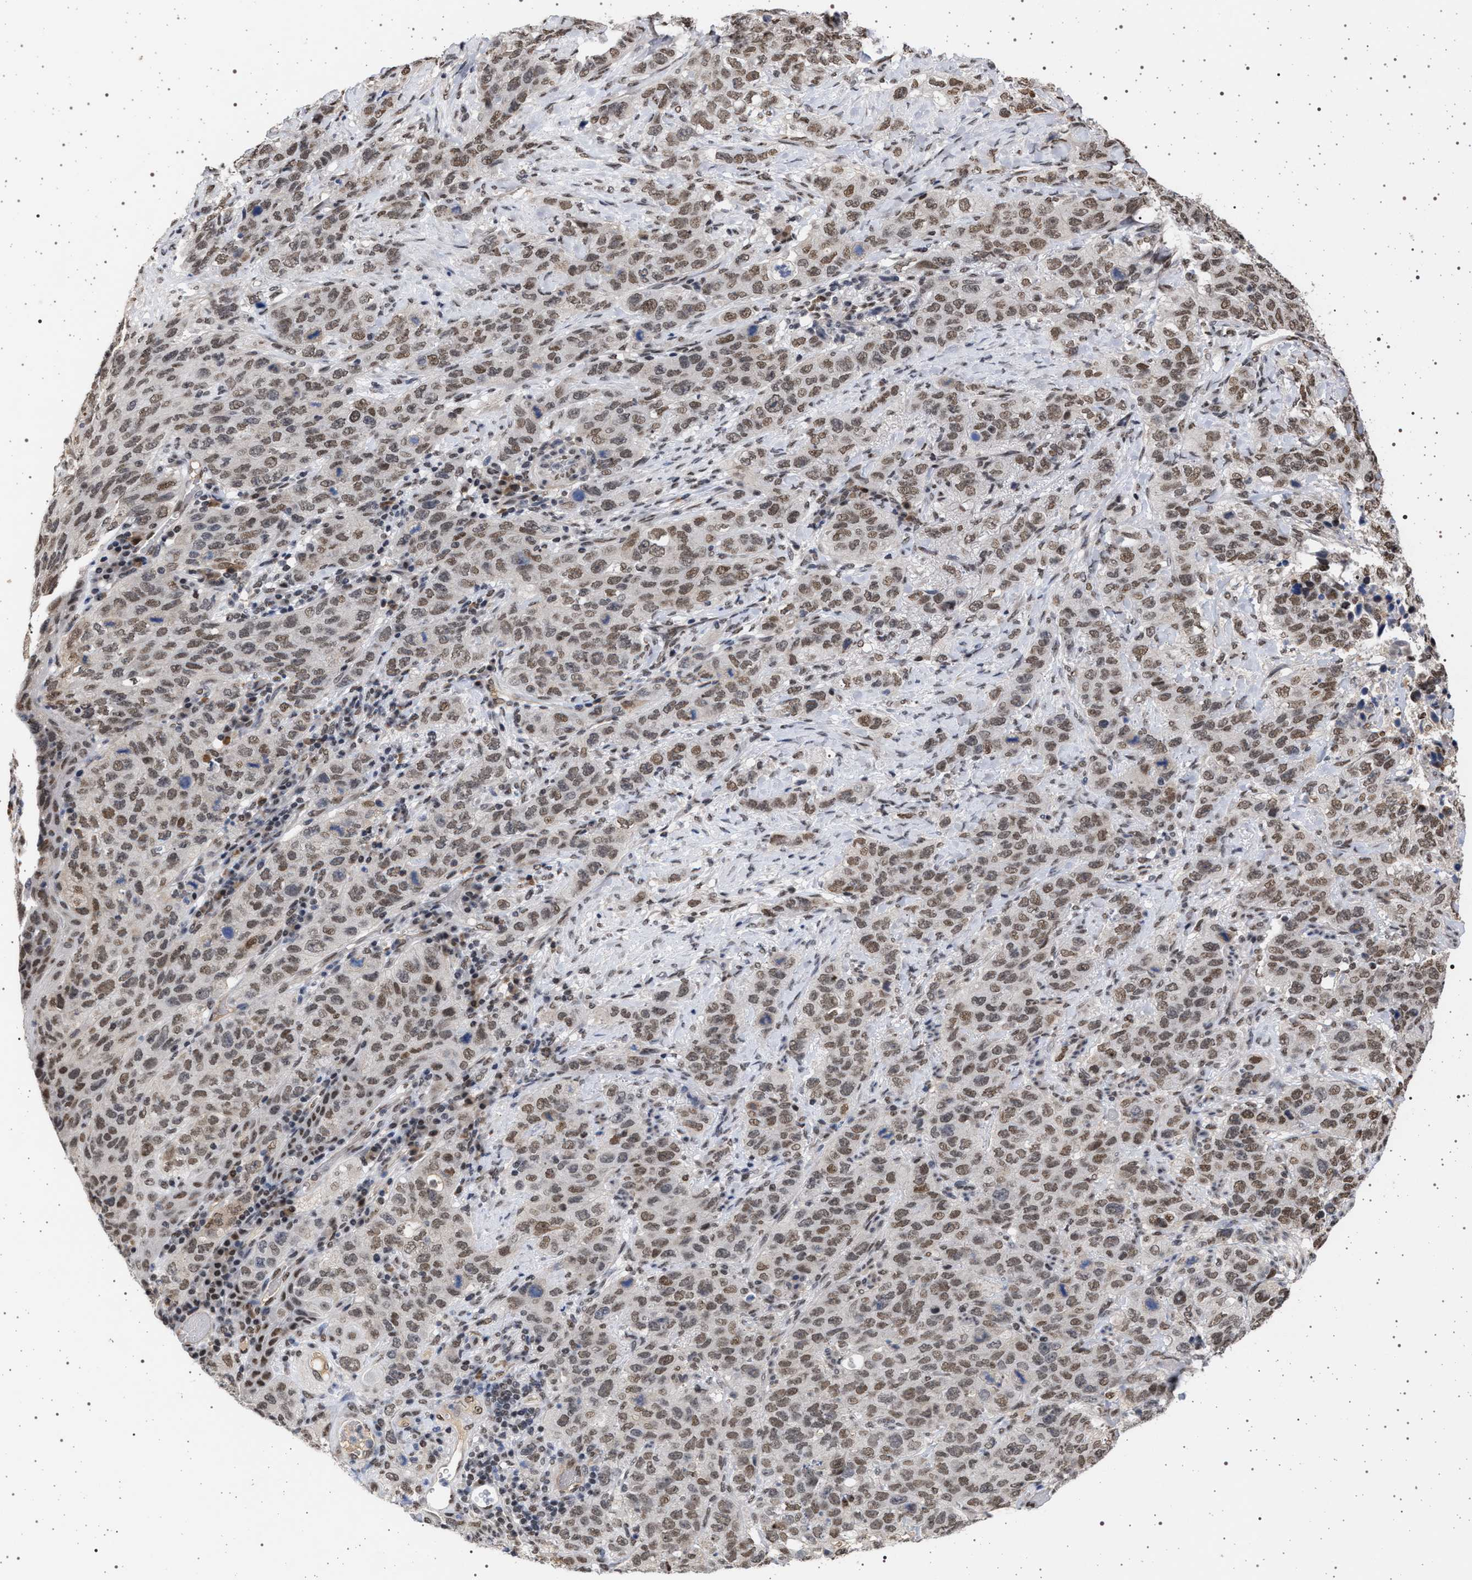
{"staining": {"intensity": "moderate", "quantity": ">75%", "location": "nuclear"}, "tissue": "stomach cancer", "cell_type": "Tumor cells", "image_type": "cancer", "snomed": [{"axis": "morphology", "description": "Adenocarcinoma, NOS"}, {"axis": "topography", "description": "Stomach"}], "caption": "Protein expression analysis of human stomach cancer reveals moderate nuclear positivity in about >75% of tumor cells. (Brightfield microscopy of DAB IHC at high magnification).", "gene": "PHF12", "patient": {"sex": "male", "age": 48}}